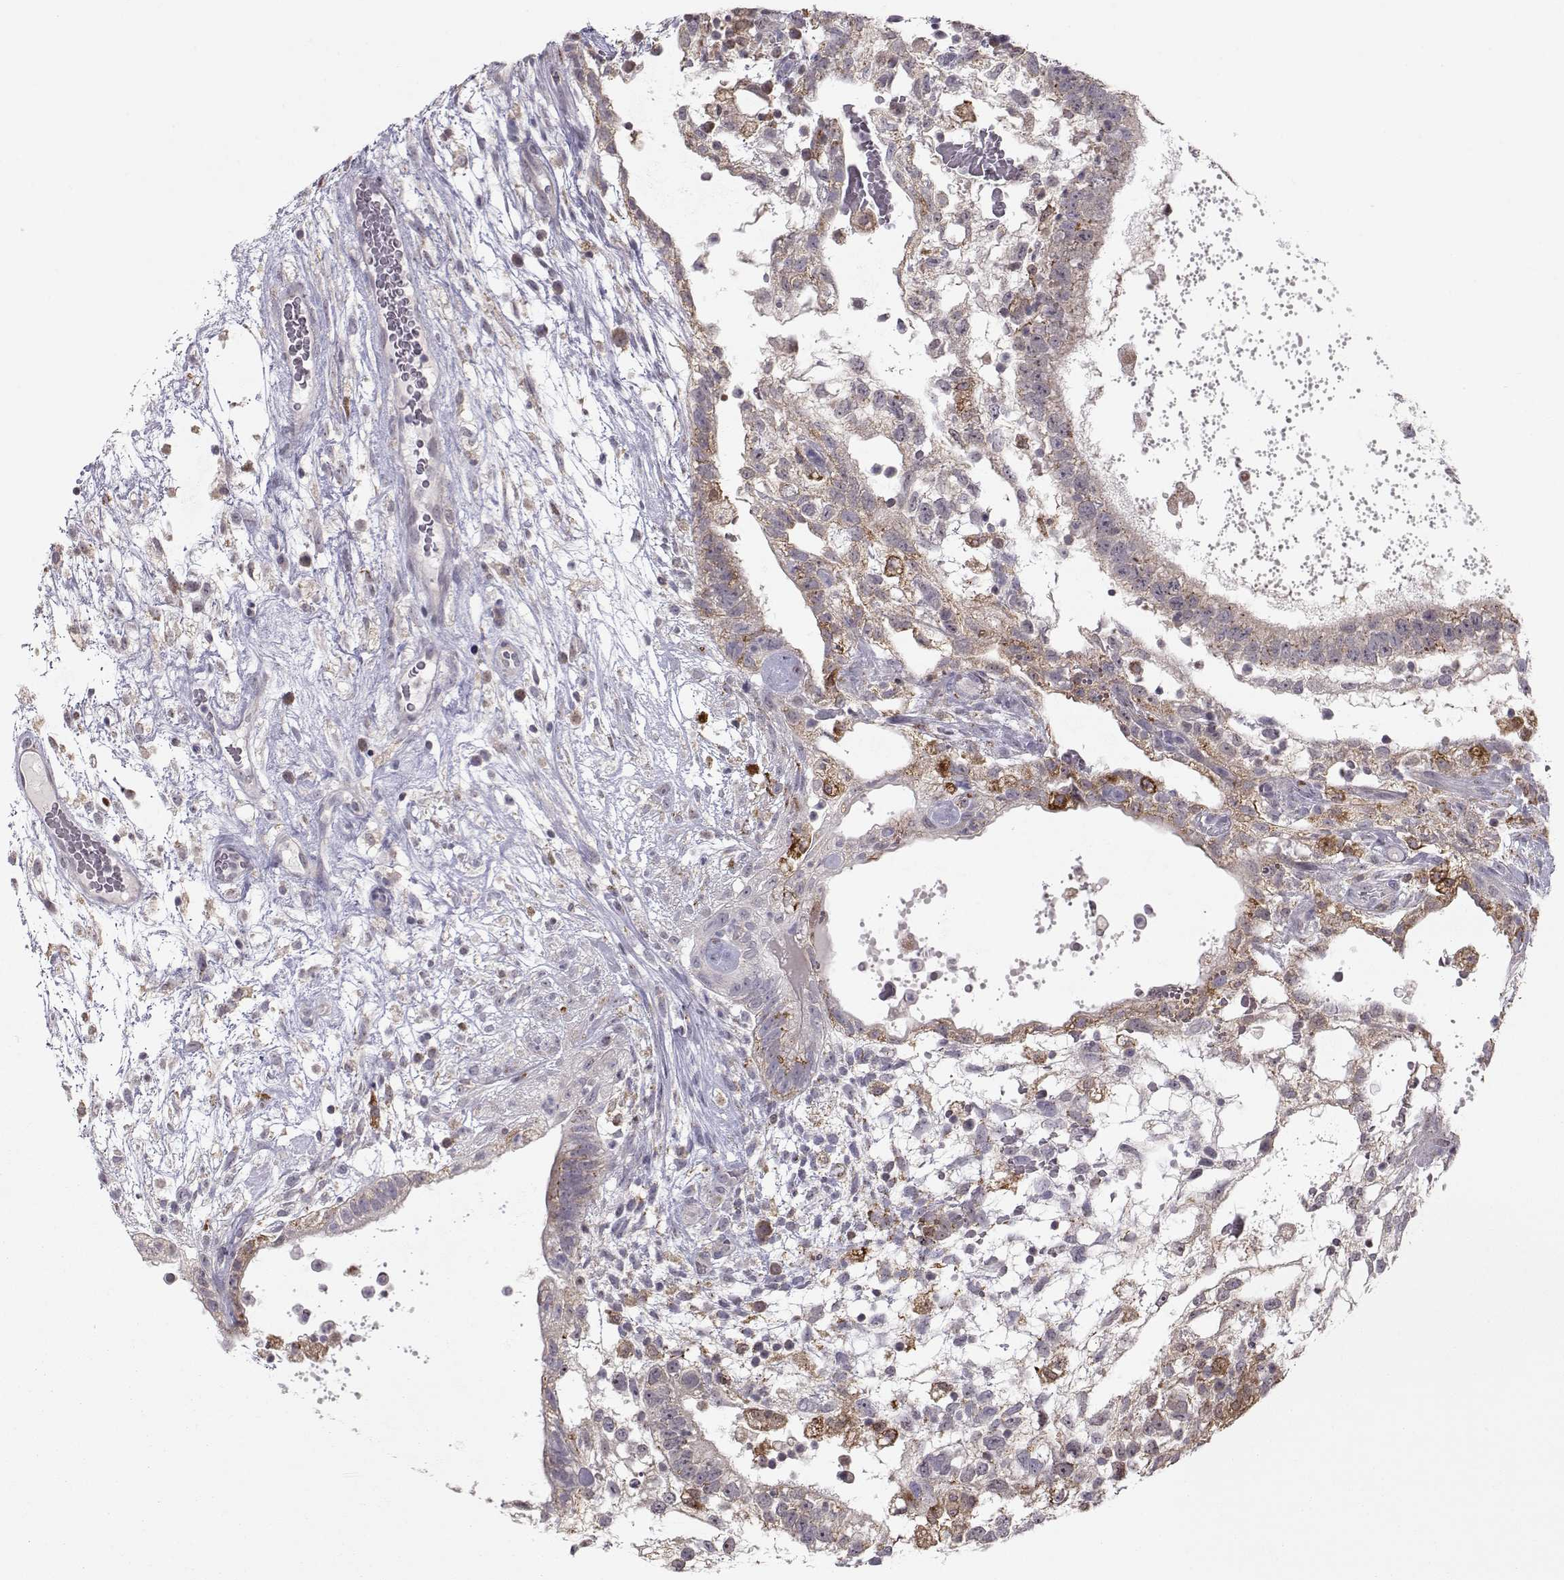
{"staining": {"intensity": "strong", "quantity": "<25%", "location": "cytoplasmic/membranous"}, "tissue": "testis cancer", "cell_type": "Tumor cells", "image_type": "cancer", "snomed": [{"axis": "morphology", "description": "Normal tissue, NOS"}, {"axis": "morphology", "description": "Carcinoma, Embryonal, NOS"}, {"axis": "topography", "description": "Testis"}], "caption": "A micrograph of testis embryonal carcinoma stained for a protein shows strong cytoplasmic/membranous brown staining in tumor cells.", "gene": "NPVF", "patient": {"sex": "male", "age": 32}}